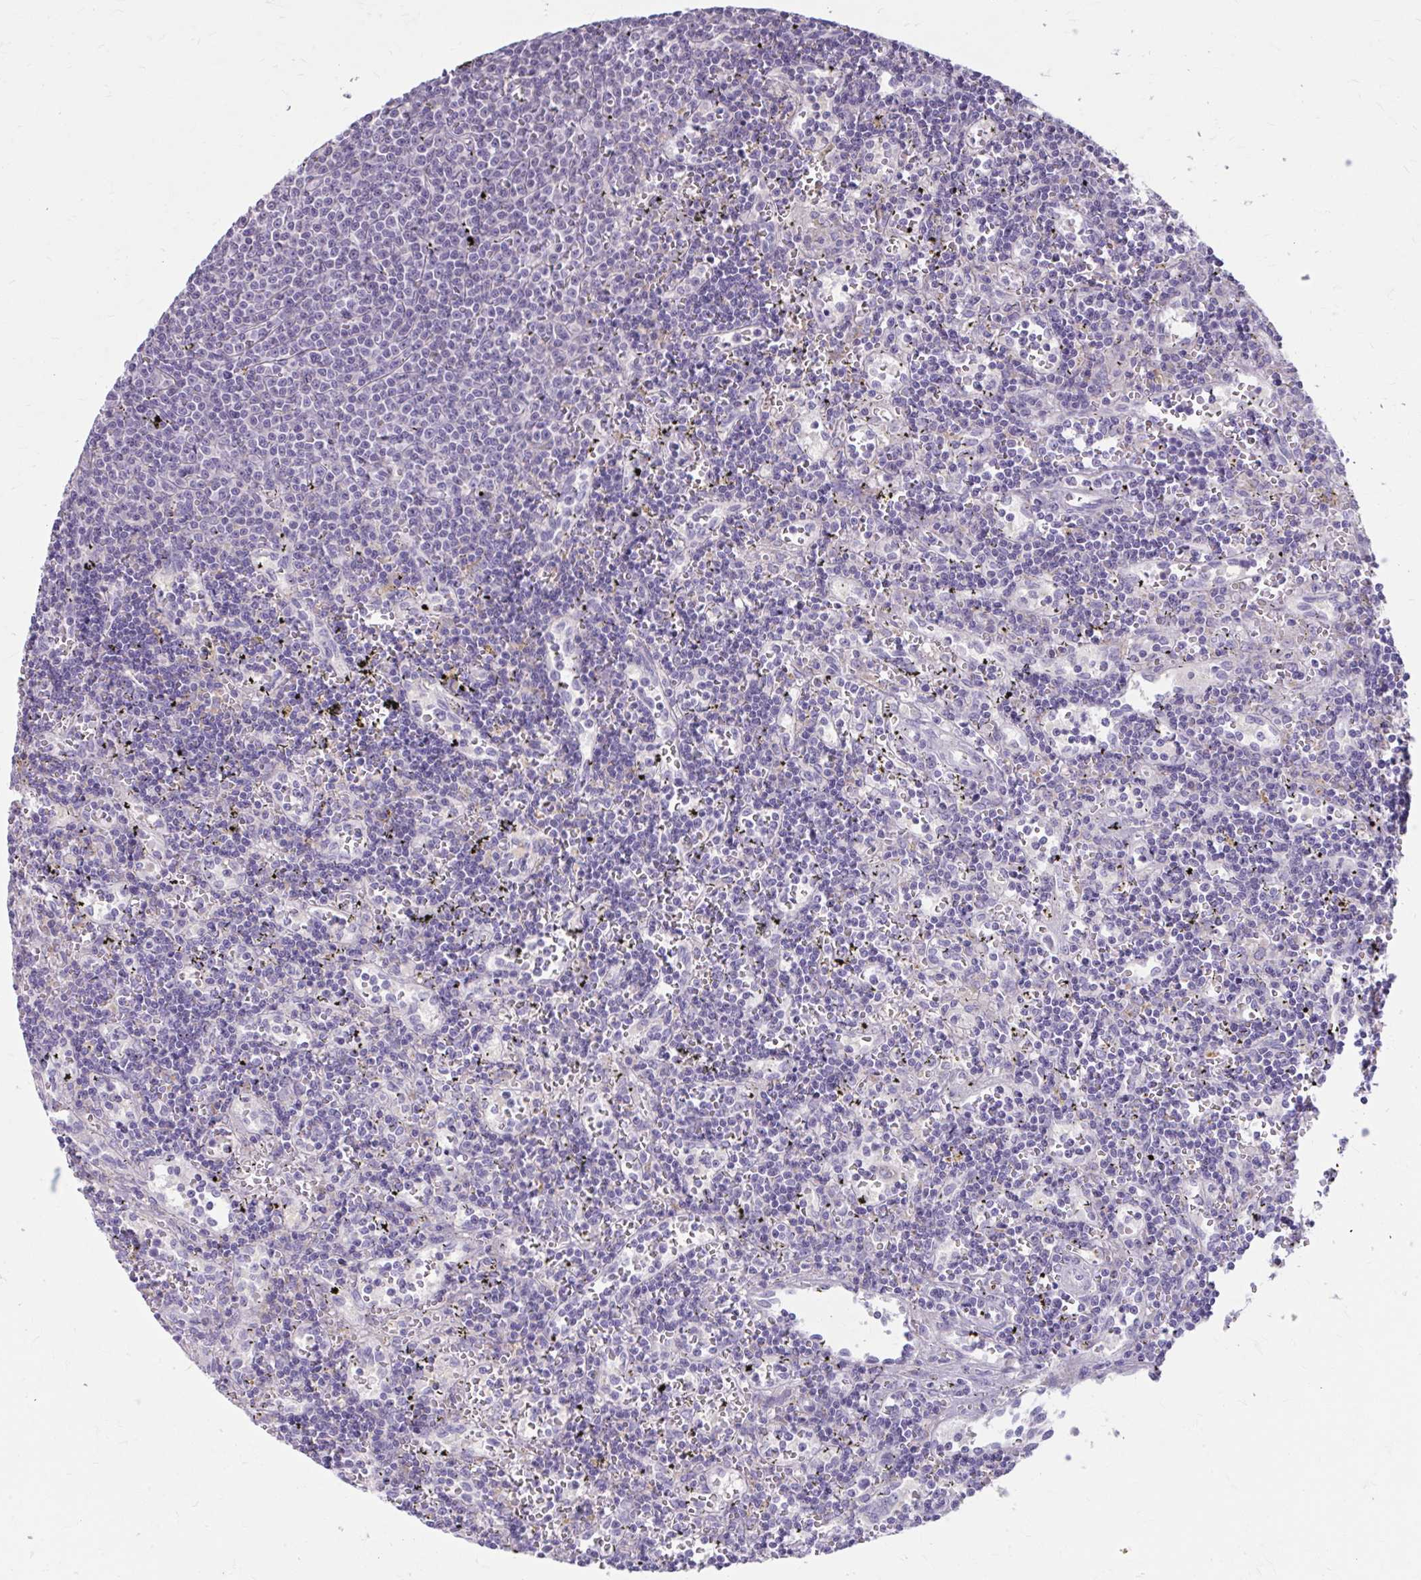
{"staining": {"intensity": "negative", "quantity": "none", "location": "none"}, "tissue": "lymphoma", "cell_type": "Tumor cells", "image_type": "cancer", "snomed": [{"axis": "morphology", "description": "Malignant lymphoma, non-Hodgkin's type, Low grade"}, {"axis": "topography", "description": "Spleen"}], "caption": "High power microscopy photomicrograph of an immunohistochemistry histopathology image of lymphoma, revealing no significant positivity in tumor cells. (DAB IHC visualized using brightfield microscopy, high magnification).", "gene": "MSMO1", "patient": {"sex": "male", "age": 60}}